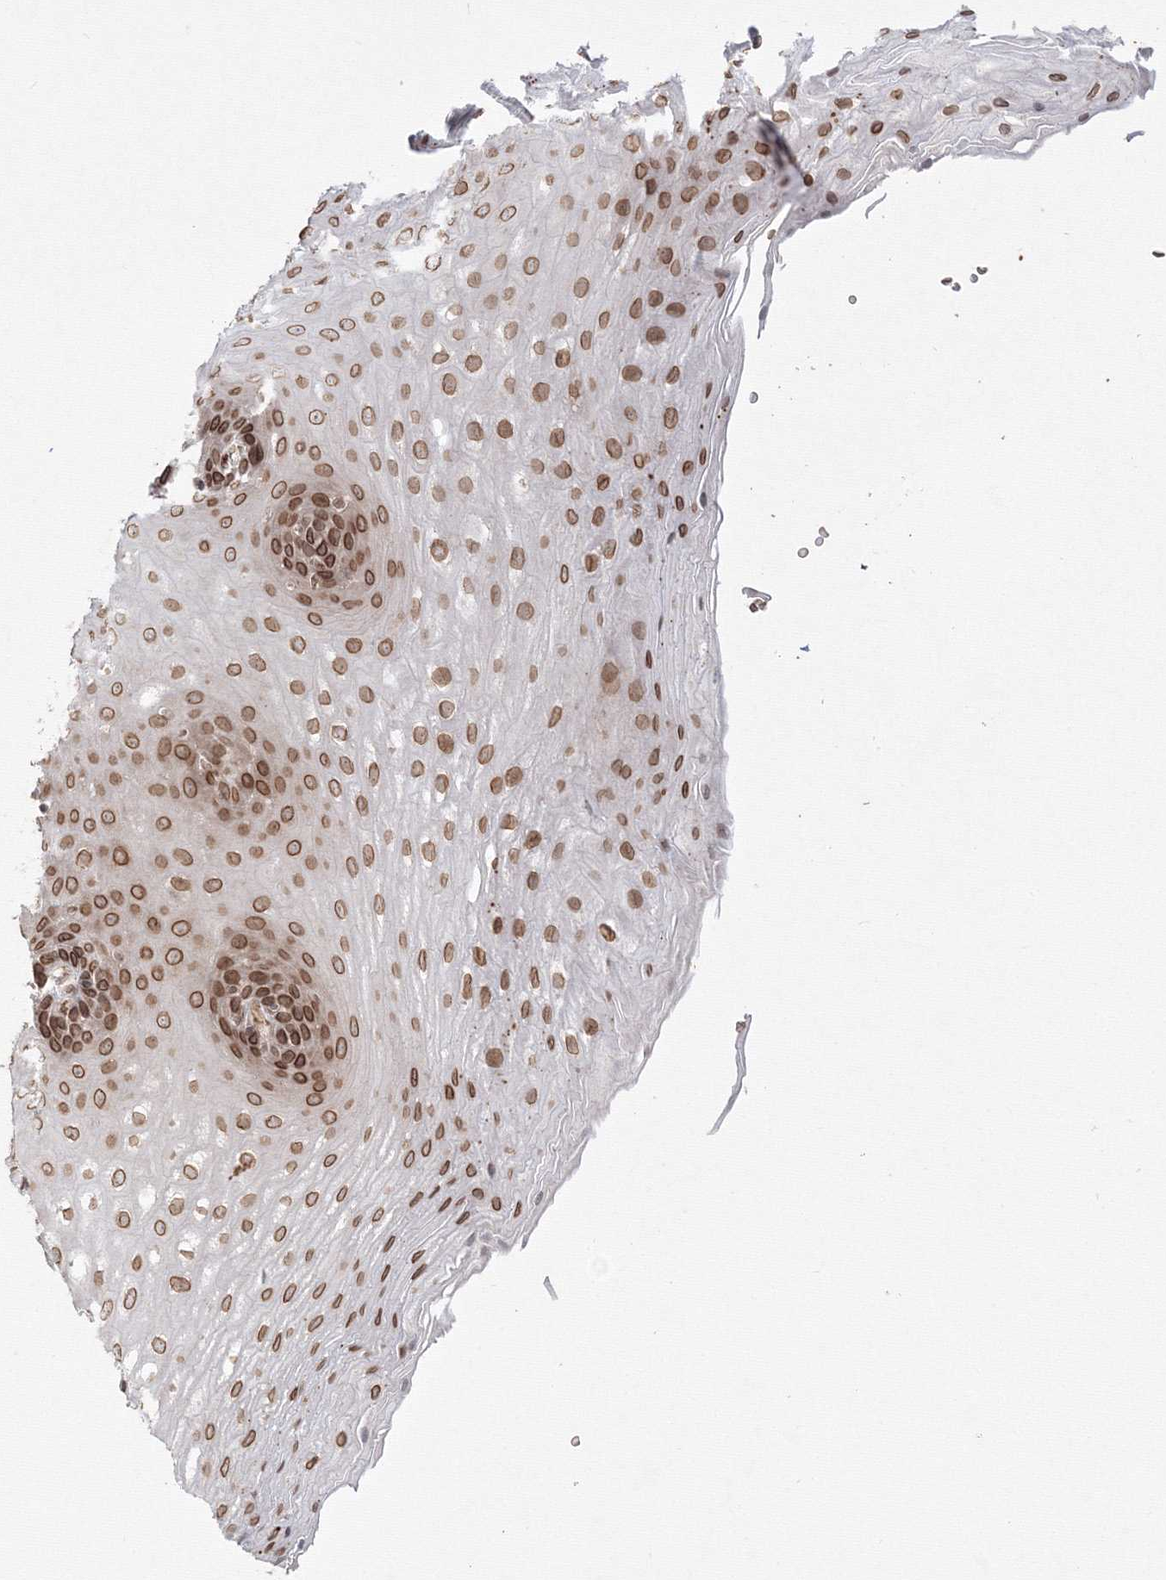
{"staining": {"intensity": "moderate", "quantity": ">75%", "location": "cytoplasmic/membranous,nuclear"}, "tissue": "esophagus", "cell_type": "Squamous epithelial cells", "image_type": "normal", "snomed": [{"axis": "morphology", "description": "Normal tissue, NOS"}, {"axis": "topography", "description": "Esophagus"}], "caption": "A brown stain labels moderate cytoplasmic/membranous,nuclear staining of a protein in squamous epithelial cells of normal human esophagus. The staining was performed using DAB (3,3'-diaminobenzidine), with brown indicating positive protein expression. Nuclei are stained blue with hematoxylin.", "gene": "DNAJB2", "patient": {"sex": "female", "age": 66}}